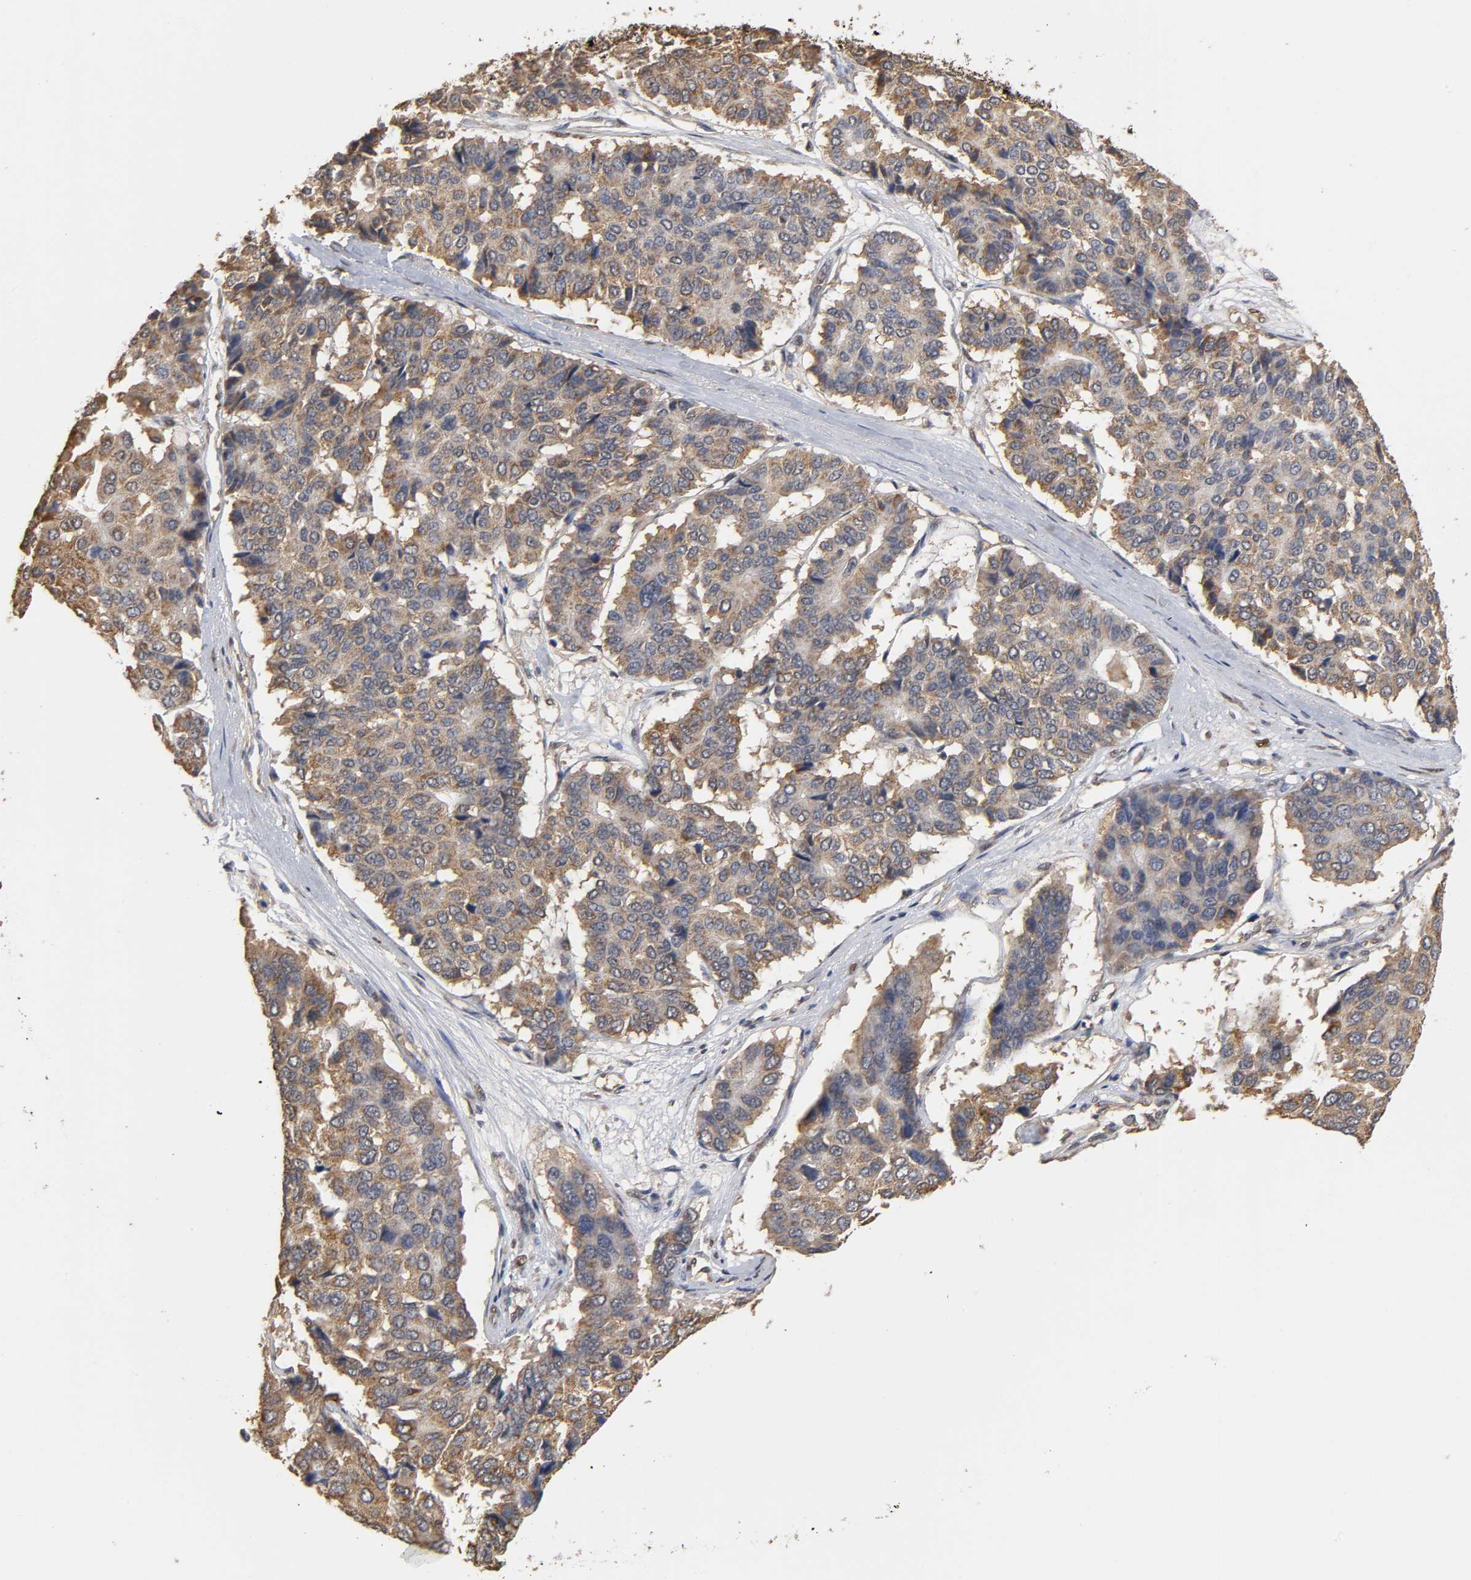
{"staining": {"intensity": "strong", "quantity": "25%-75%", "location": "cytoplasmic/membranous"}, "tissue": "pancreatic cancer", "cell_type": "Tumor cells", "image_type": "cancer", "snomed": [{"axis": "morphology", "description": "Adenocarcinoma, NOS"}, {"axis": "topography", "description": "Pancreas"}], "caption": "Protein expression analysis of adenocarcinoma (pancreatic) displays strong cytoplasmic/membranous positivity in about 25%-75% of tumor cells.", "gene": "PKN1", "patient": {"sex": "male", "age": 50}}